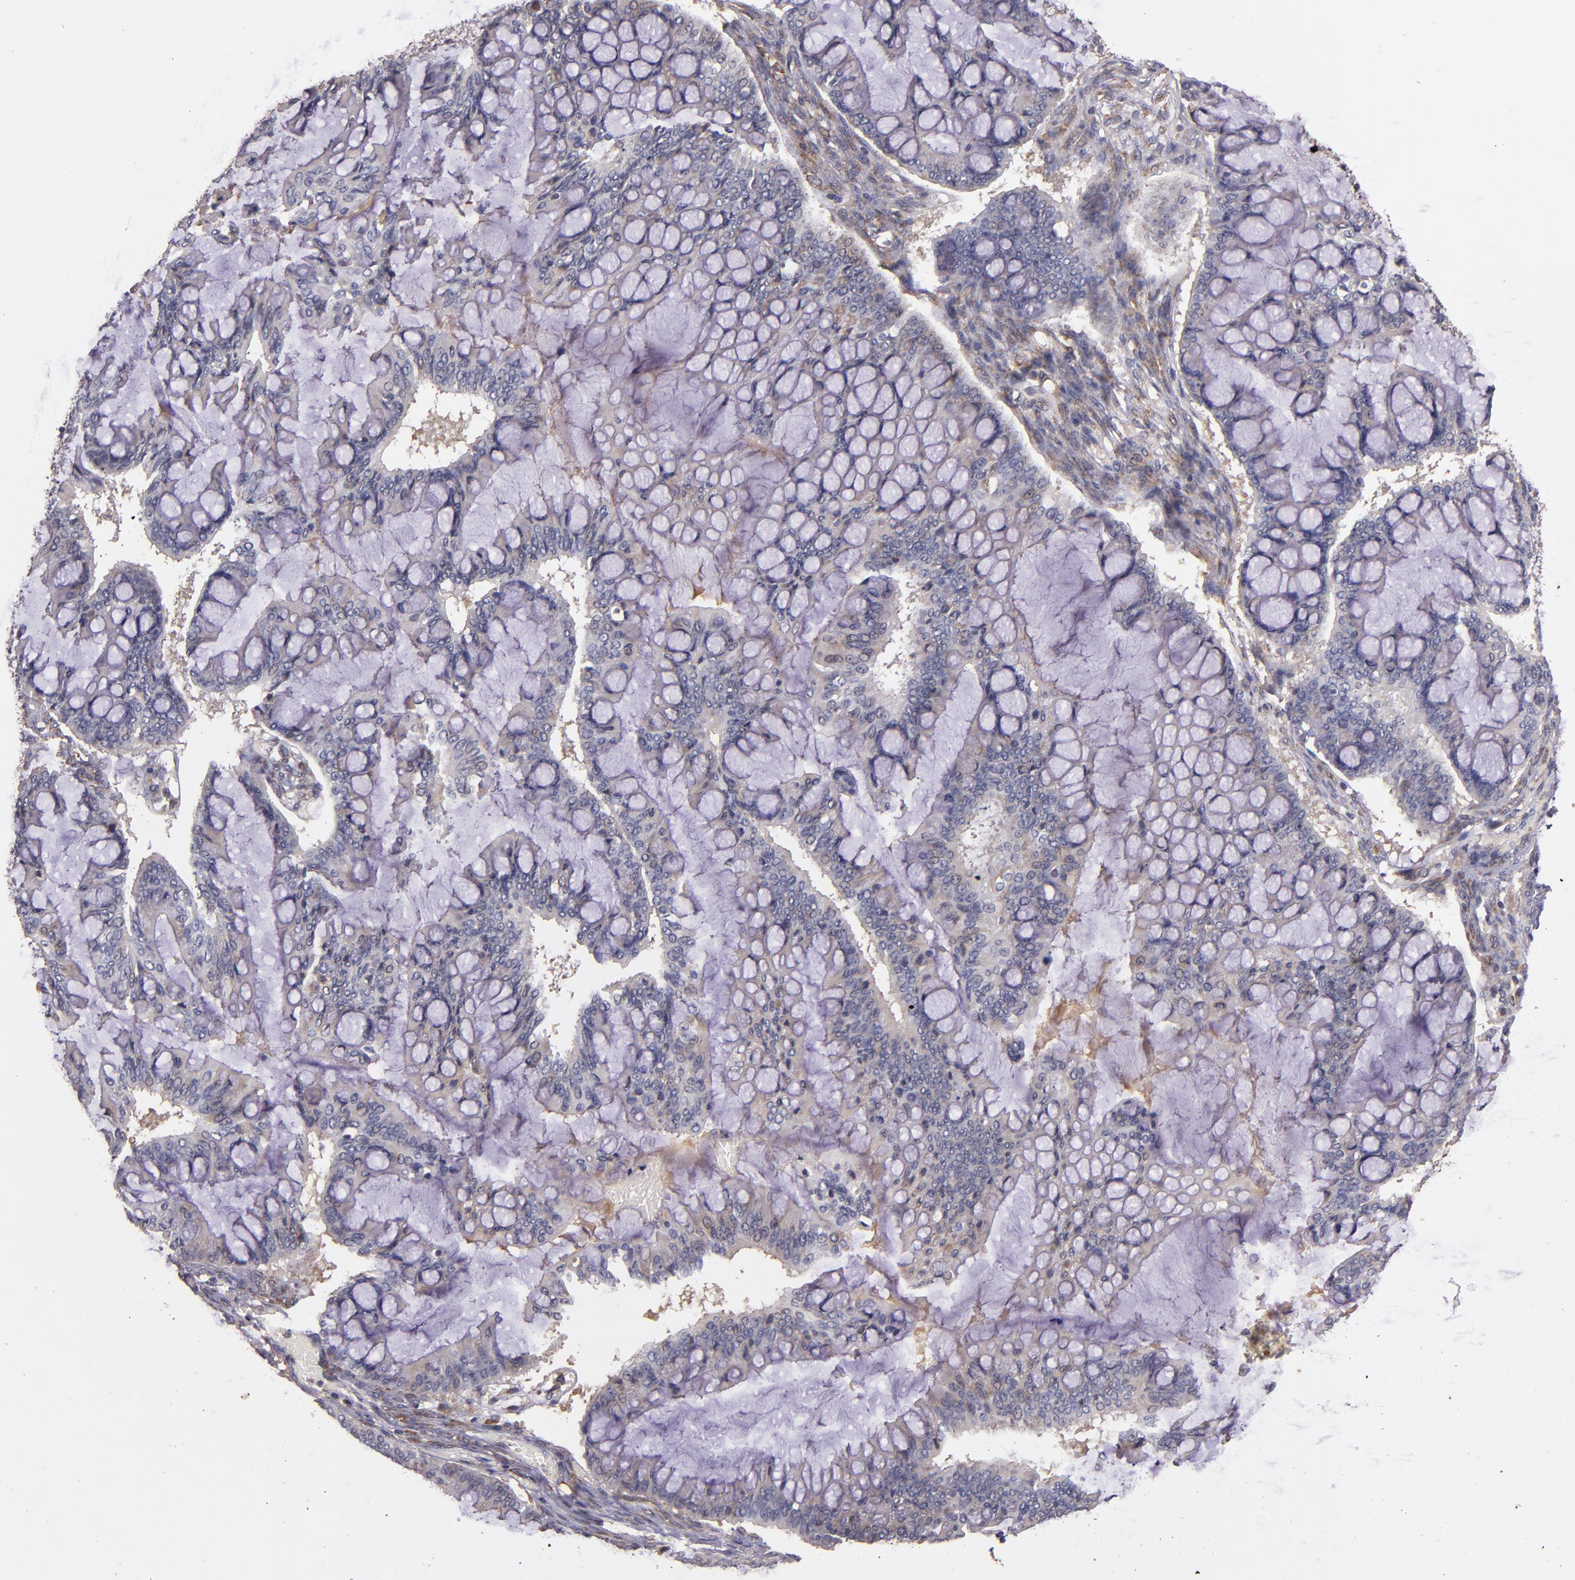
{"staining": {"intensity": "weak", "quantity": ">75%", "location": "cytoplasmic/membranous"}, "tissue": "ovarian cancer", "cell_type": "Tumor cells", "image_type": "cancer", "snomed": [{"axis": "morphology", "description": "Cystadenocarcinoma, mucinous, NOS"}, {"axis": "topography", "description": "Ovary"}], "caption": "DAB (3,3'-diaminobenzidine) immunohistochemical staining of ovarian cancer exhibits weak cytoplasmic/membranous protein positivity in about >75% of tumor cells. The staining is performed using DAB brown chromogen to label protein expression. The nuclei are counter-stained blue using hematoxylin.", "gene": "PRAF2", "patient": {"sex": "female", "age": 73}}